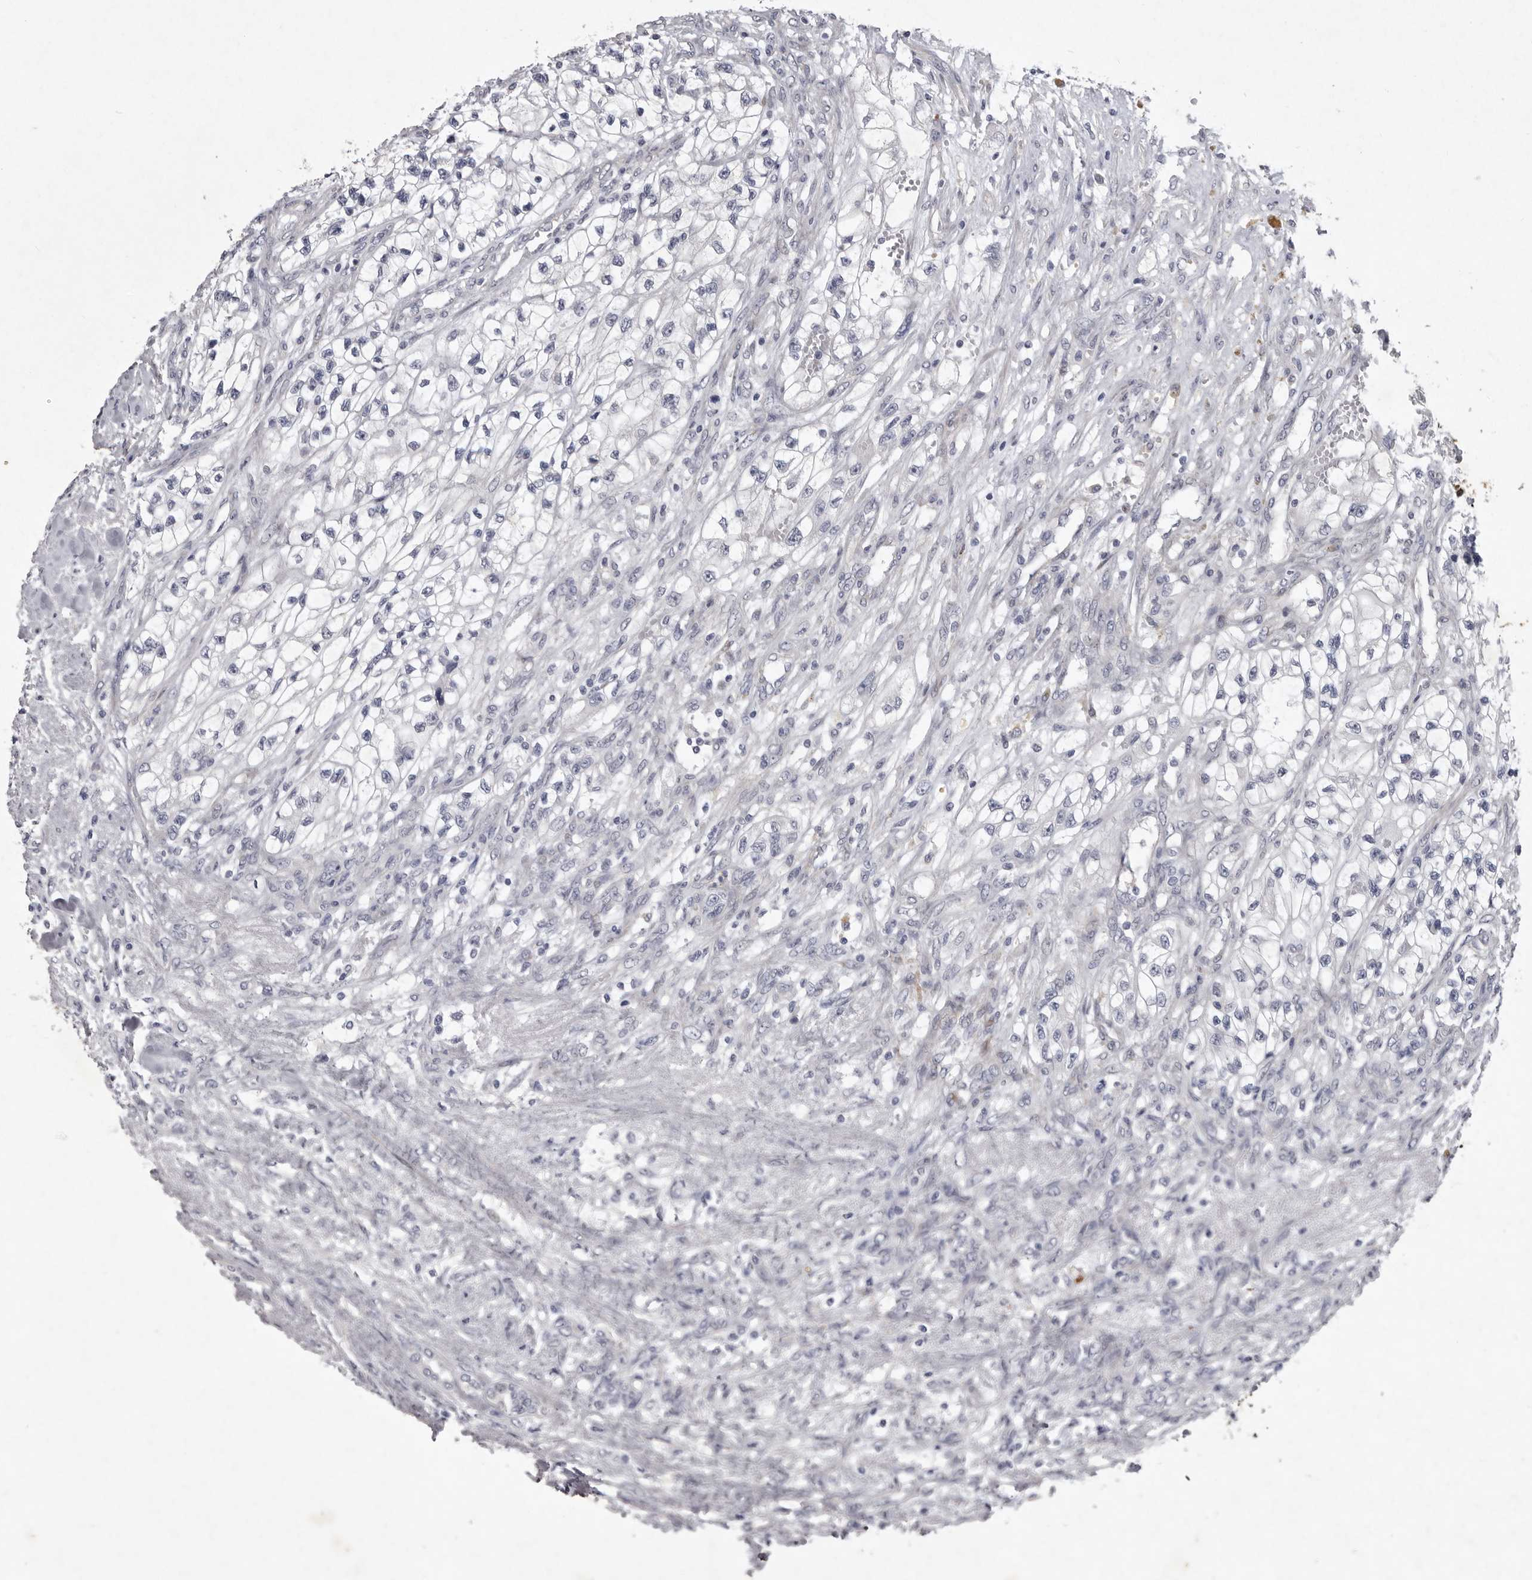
{"staining": {"intensity": "negative", "quantity": "none", "location": "none"}, "tissue": "renal cancer", "cell_type": "Tumor cells", "image_type": "cancer", "snomed": [{"axis": "morphology", "description": "Adenocarcinoma, NOS"}, {"axis": "topography", "description": "Kidney"}], "caption": "Micrograph shows no significant protein staining in tumor cells of adenocarcinoma (renal). The staining is performed using DAB (3,3'-diaminobenzidine) brown chromogen with nuclei counter-stained in using hematoxylin.", "gene": "NKAIN4", "patient": {"sex": "female", "age": 57}}